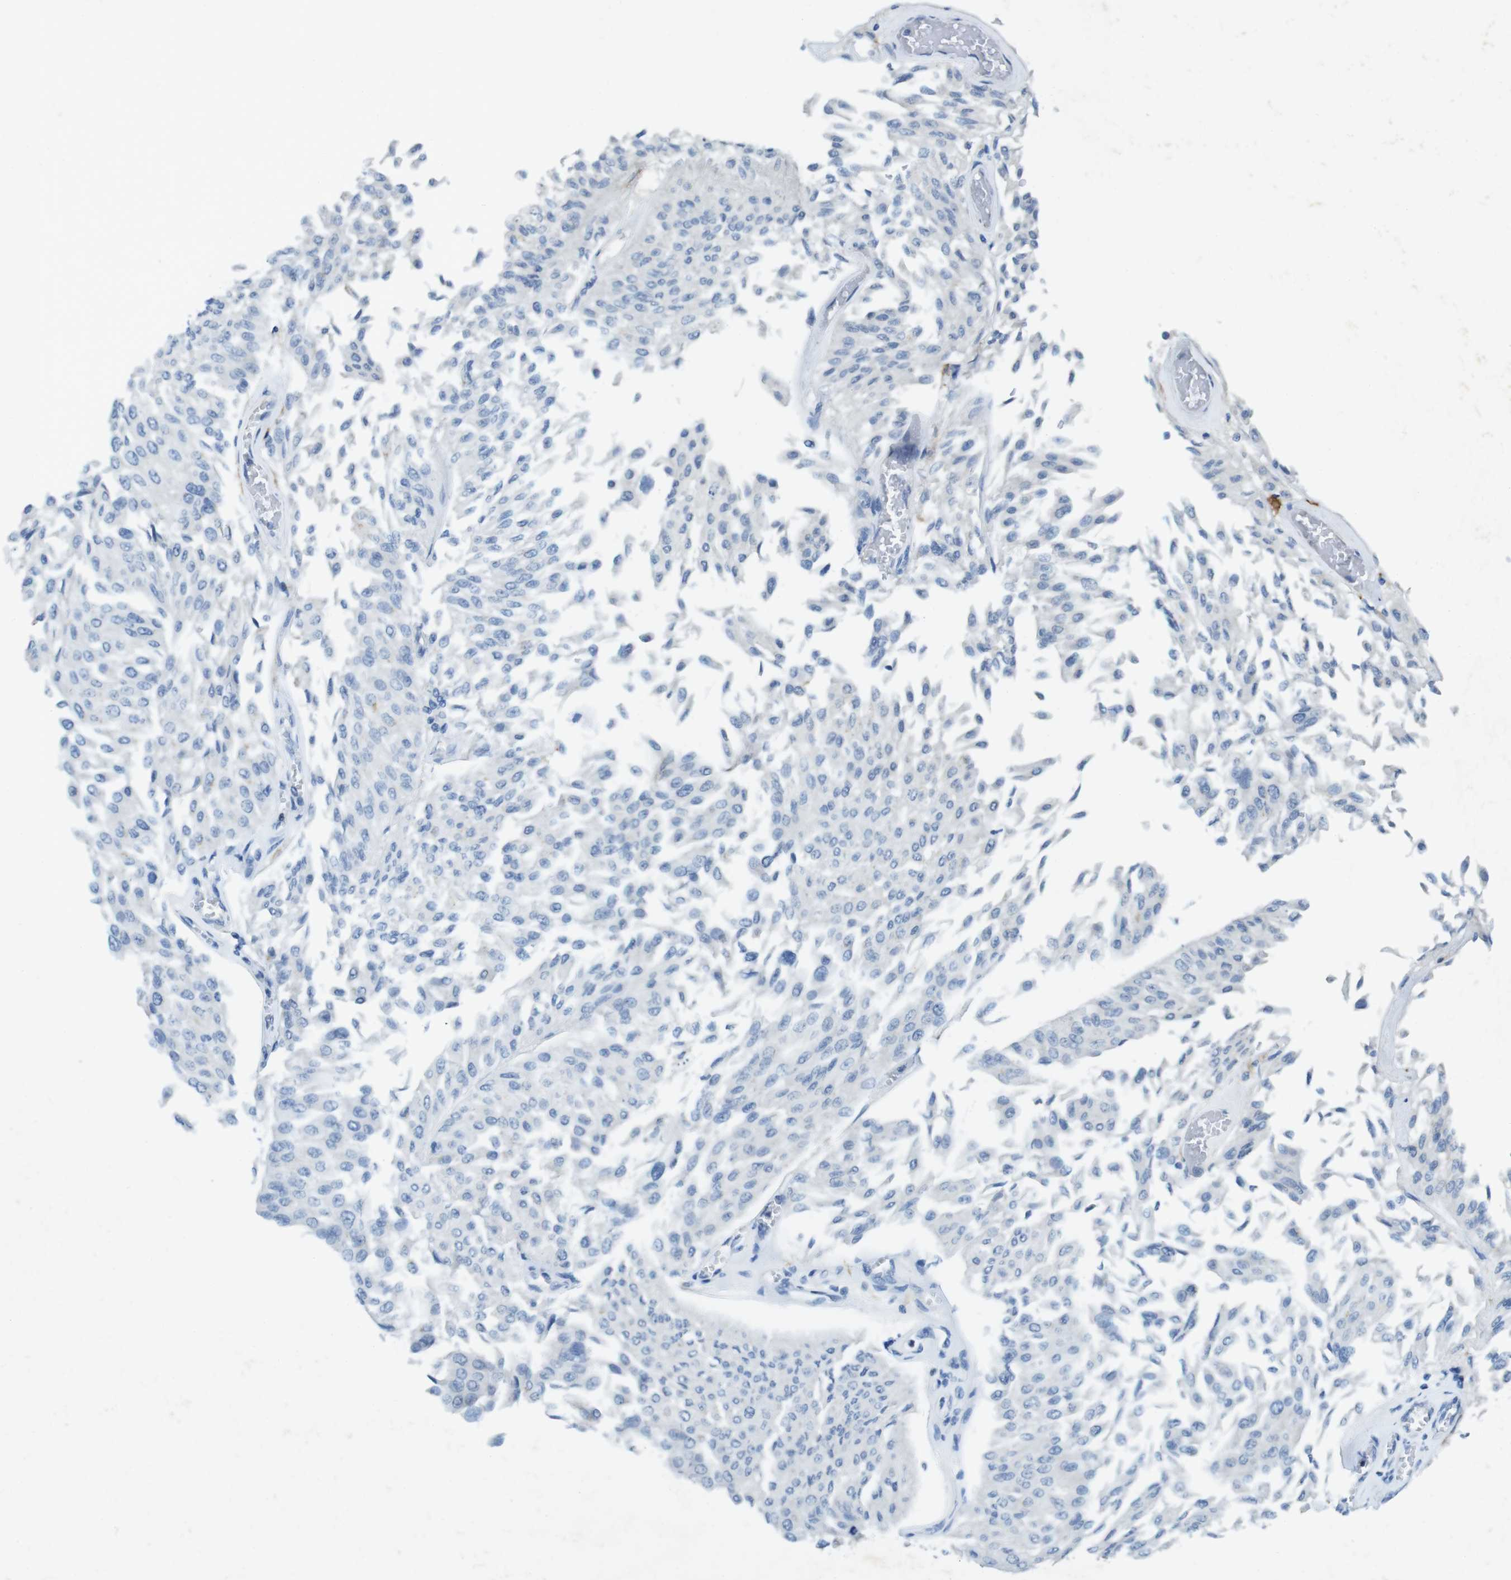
{"staining": {"intensity": "negative", "quantity": "none", "location": "none"}, "tissue": "urothelial cancer", "cell_type": "Tumor cells", "image_type": "cancer", "snomed": [{"axis": "morphology", "description": "Urothelial carcinoma, Low grade"}, {"axis": "topography", "description": "Urinary bladder"}], "caption": "The image shows no significant positivity in tumor cells of urothelial cancer.", "gene": "CD320", "patient": {"sex": "male", "age": 67}}